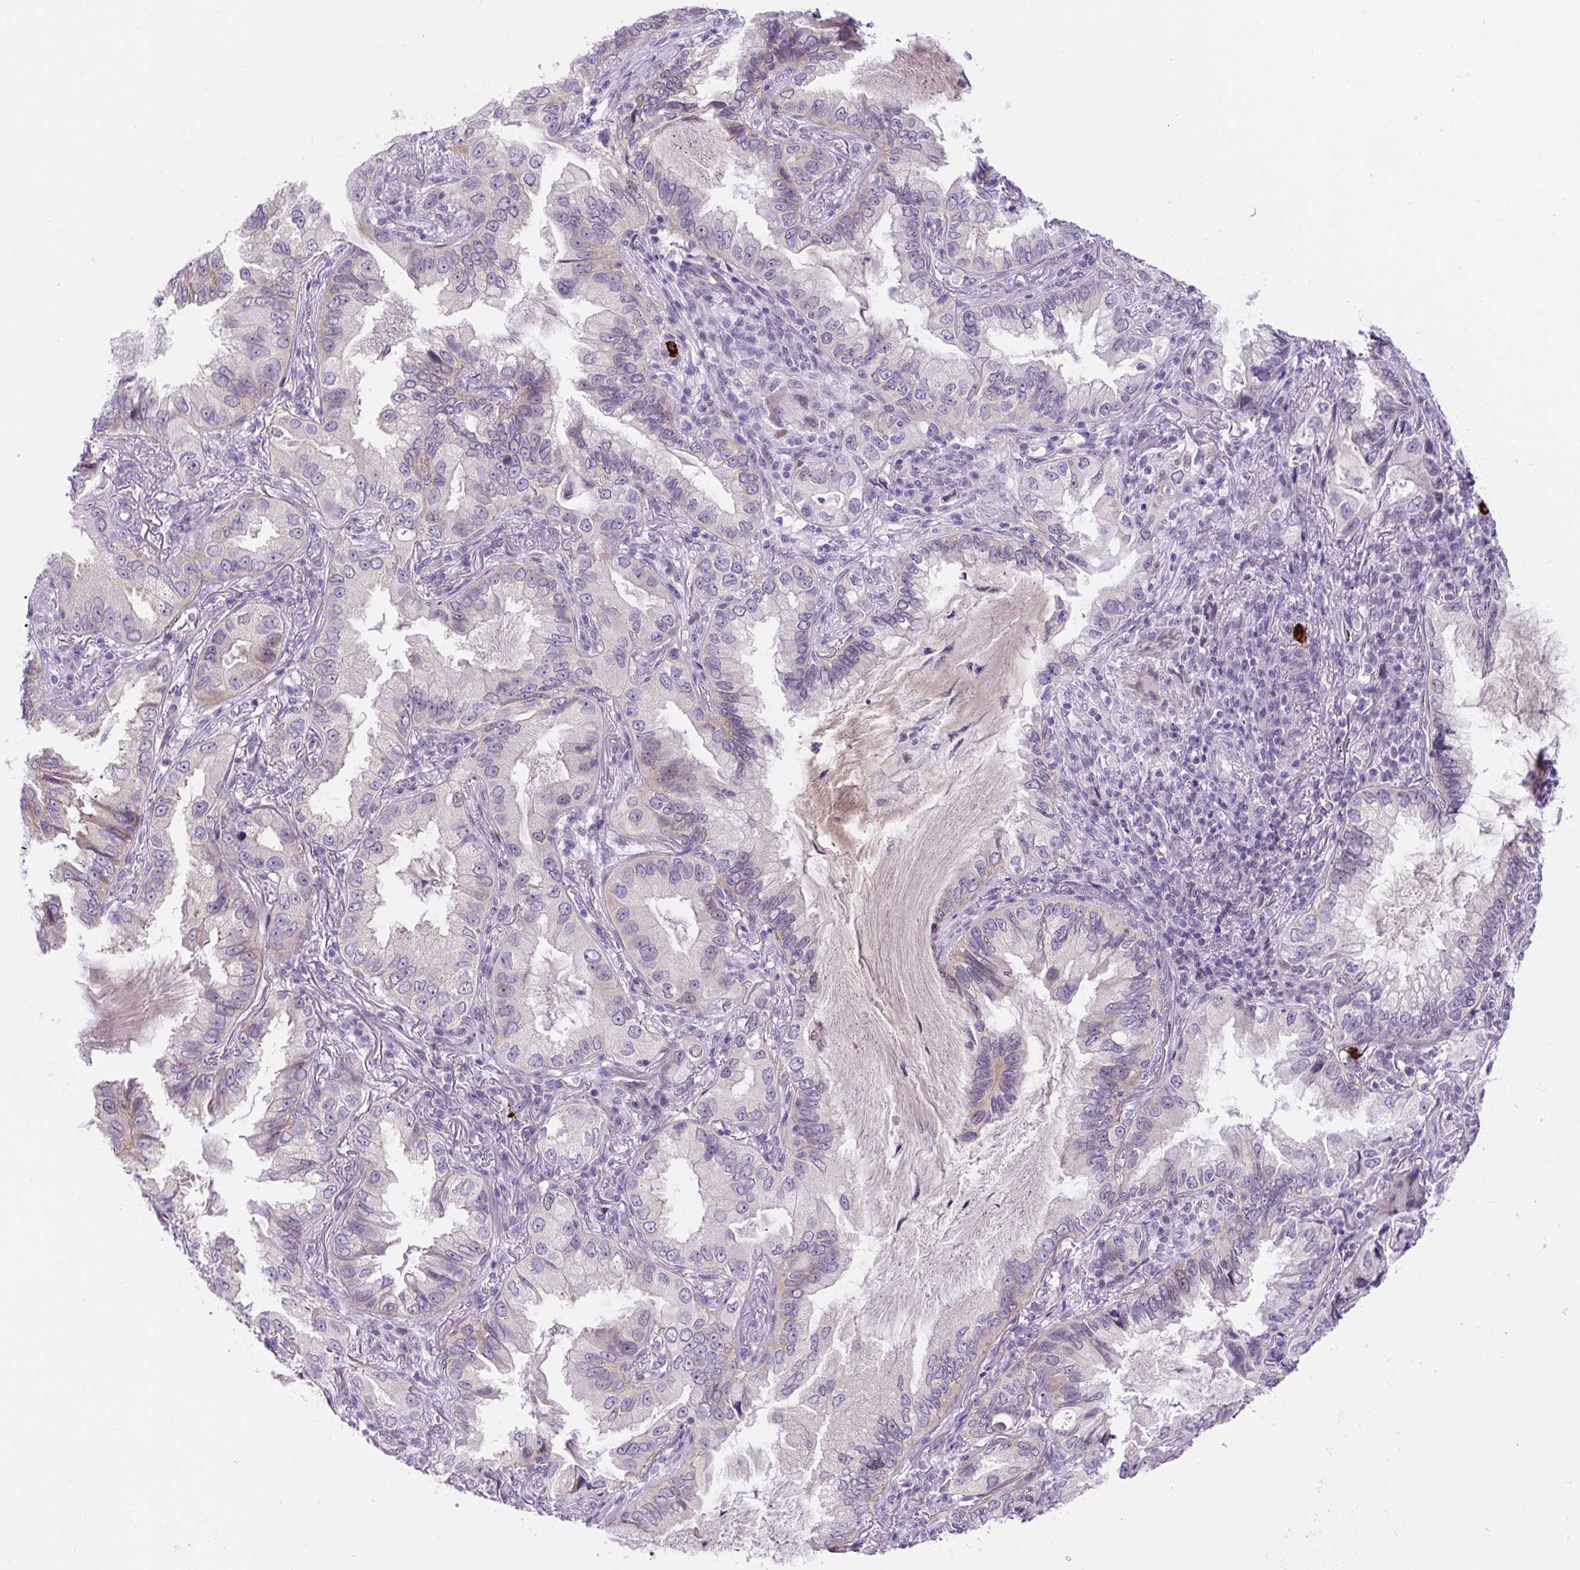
{"staining": {"intensity": "negative", "quantity": "none", "location": "none"}, "tissue": "lung cancer", "cell_type": "Tumor cells", "image_type": "cancer", "snomed": [{"axis": "morphology", "description": "Adenocarcinoma, NOS"}, {"axis": "topography", "description": "Lung"}], "caption": "High magnification brightfield microscopy of lung cancer stained with DAB (3,3'-diaminobenzidine) (brown) and counterstained with hematoxylin (blue): tumor cells show no significant positivity.", "gene": "ADAMTS19", "patient": {"sex": "female", "age": 69}}